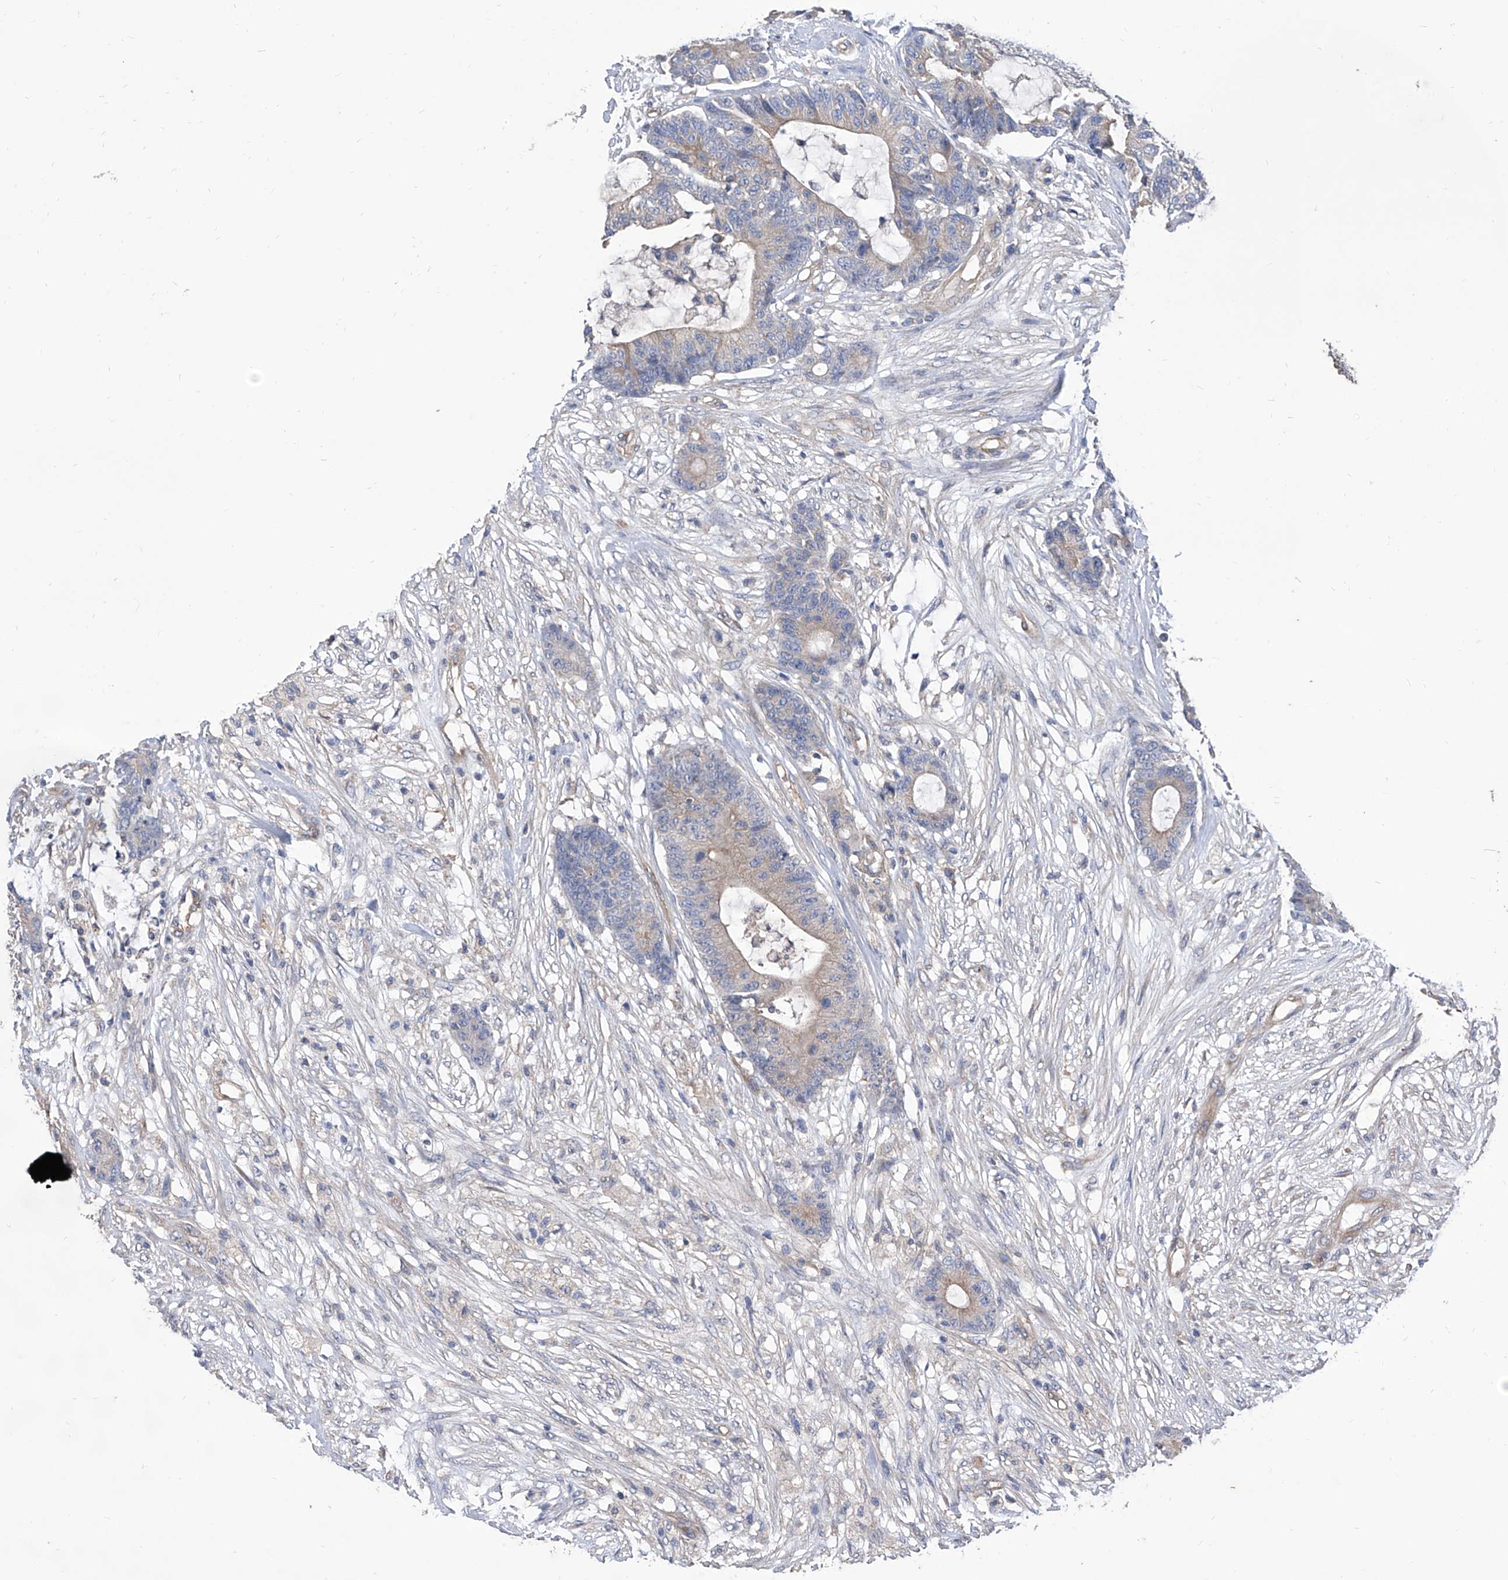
{"staining": {"intensity": "weak", "quantity": "<25%", "location": "cytoplasmic/membranous"}, "tissue": "colorectal cancer", "cell_type": "Tumor cells", "image_type": "cancer", "snomed": [{"axis": "morphology", "description": "Adenocarcinoma, NOS"}, {"axis": "topography", "description": "Colon"}], "caption": "There is no significant staining in tumor cells of colorectal cancer.", "gene": "TJAP1", "patient": {"sex": "female", "age": 84}}